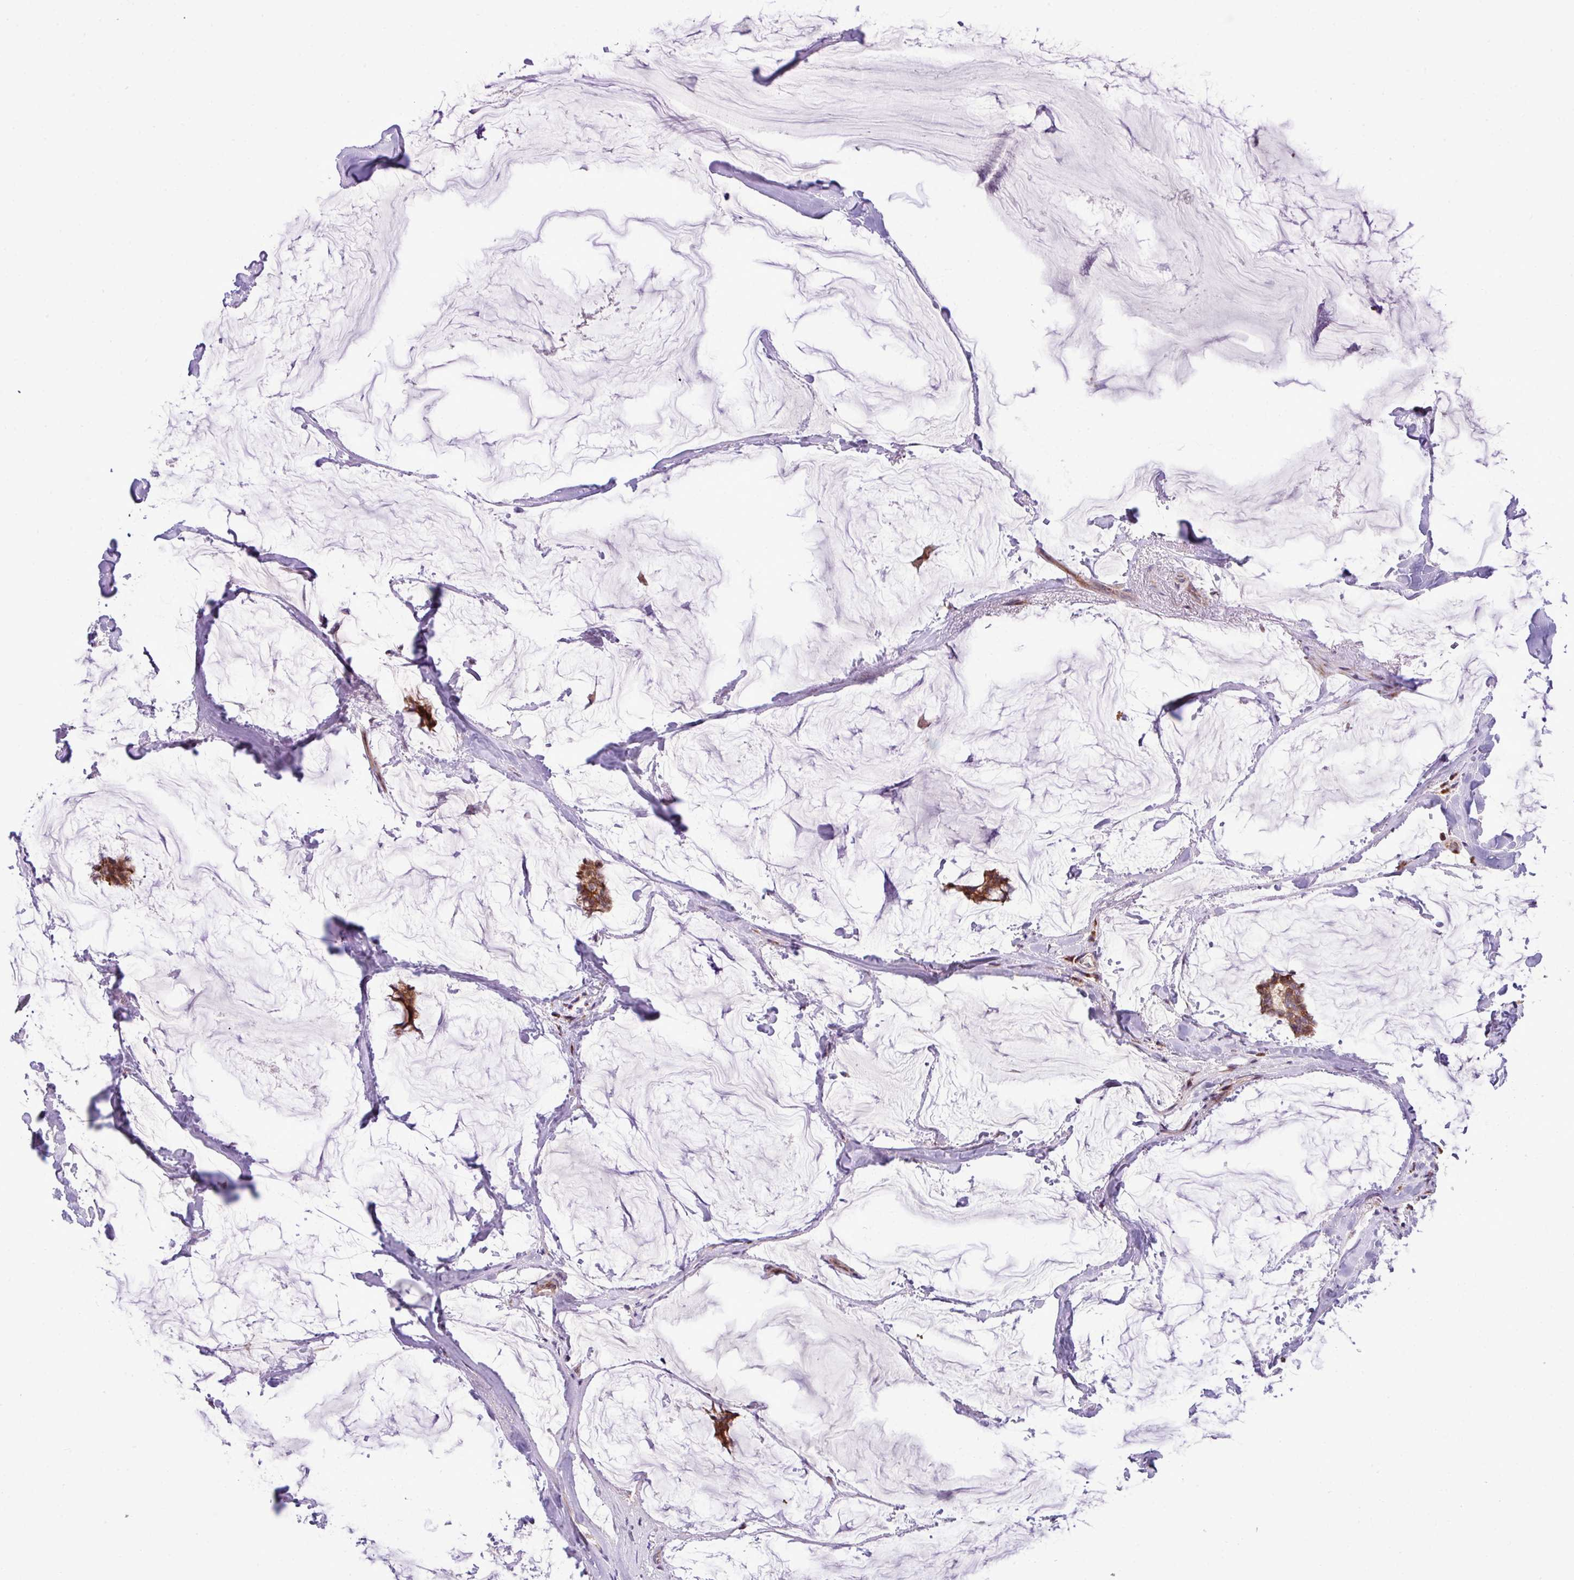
{"staining": {"intensity": "moderate", "quantity": ">75%", "location": "cytoplasmic/membranous"}, "tissue": "breast cancer", "cell_type": "Tumor cells", "image_type": "cancer", "snomed": [{"axis": "morphology", "description": "Duct carcinoma"}, {"axis": "topography", "description": "Breast"}], "caption": "This is a histology image of immunohistochemistry staining of breast cancer (invasive ductal carcinoma), which shows moderate expression in the cytoplasmic/membranous of tumor cells.", "gene": "B3GNT9", "patient": {"sex": "female", "age": 93}}